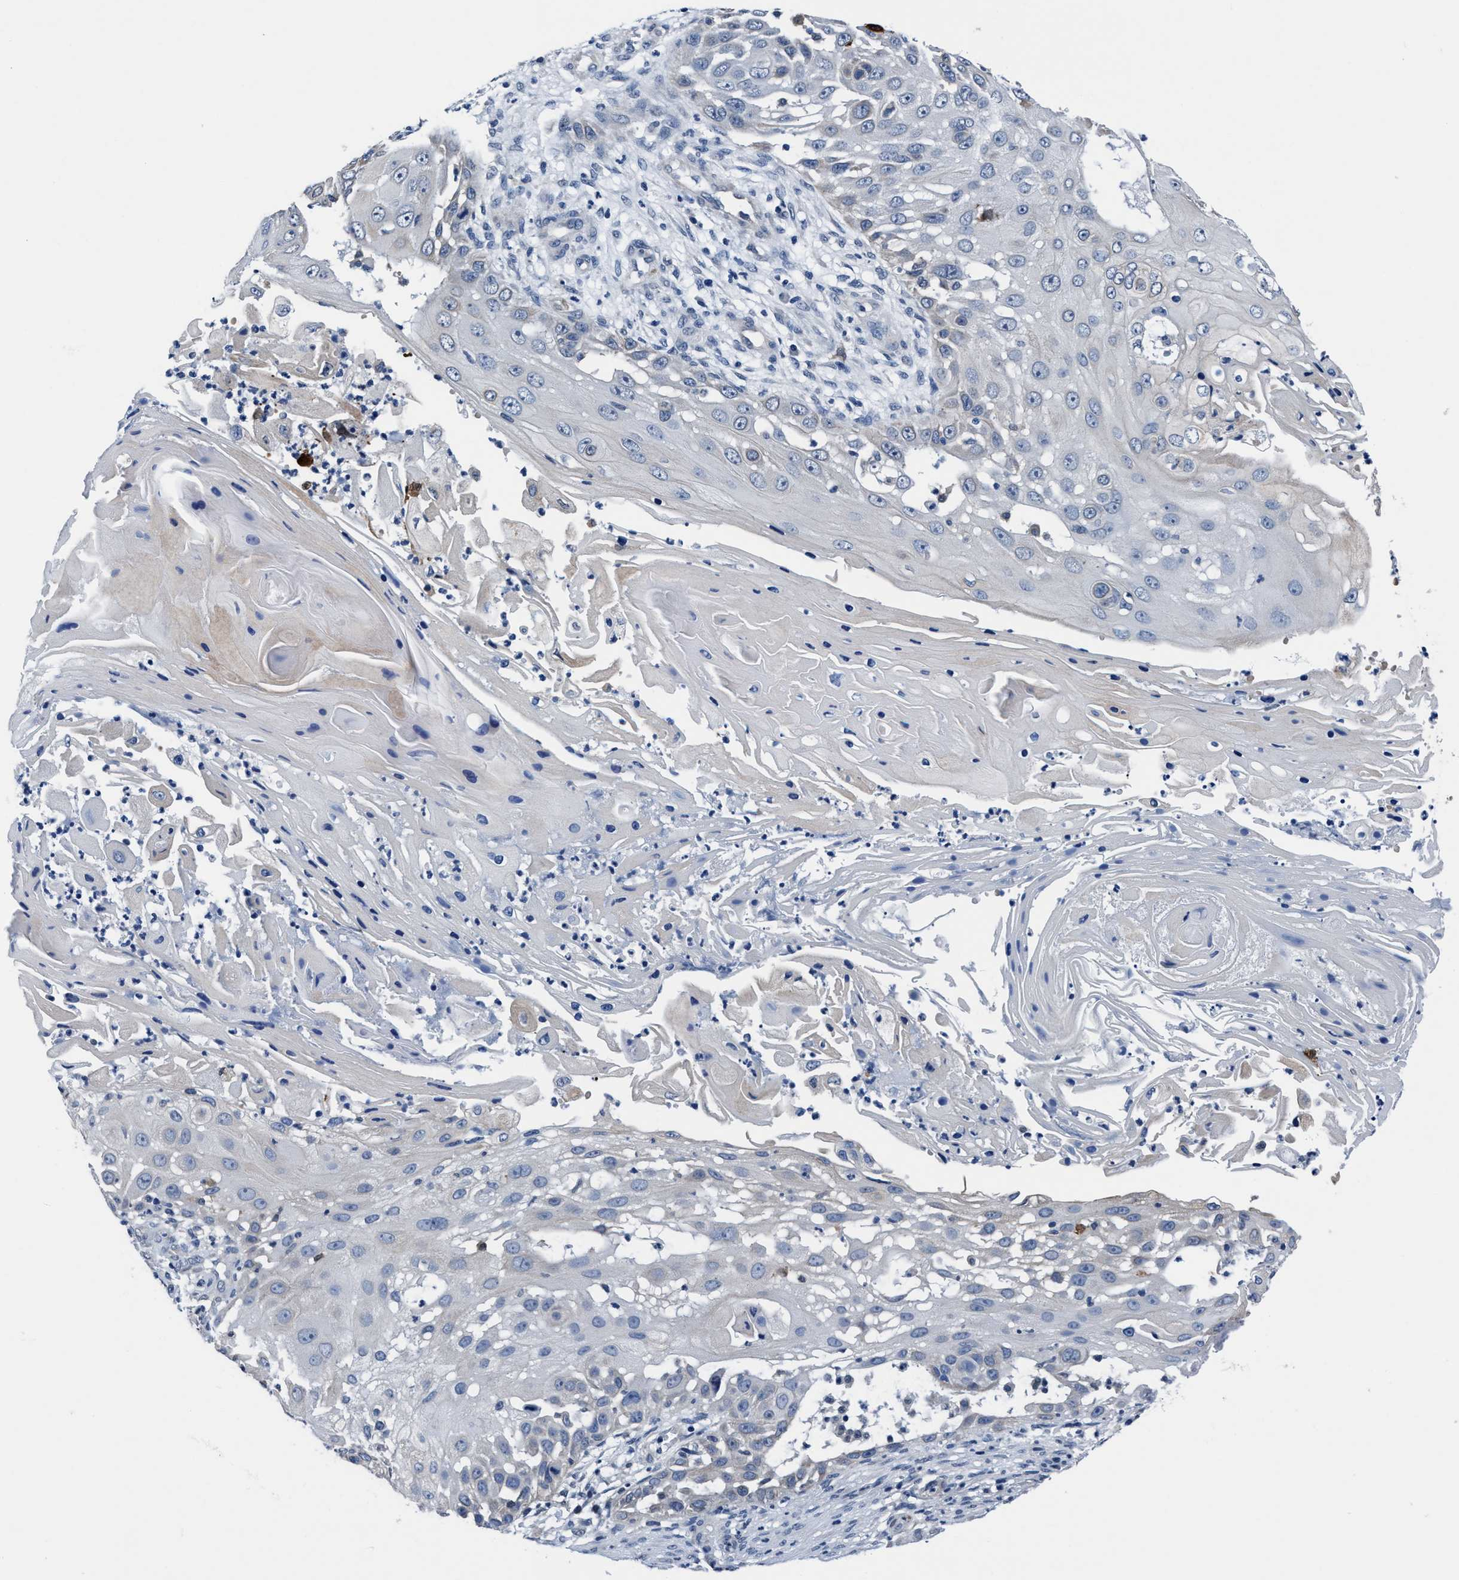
{"staining": {"intensity": "negative", "quantity": "none", "location": "none"}, "tissue": "skin cancer", "cell_type": "Tumor cells", "image_type": "cancer", "snomed": [{"axis": "morphology", "description": "Squamous cell carcinoma, NOS"}, {"axis": "topography", "description": "Skin"}], "caption": "Human skin cancer stained for a protein using immunohistochemistry (IHC) demonstrates no staining in tumor cells.", "gene": "TMEM94", "patient": {"sex": "female", "age": 44}}